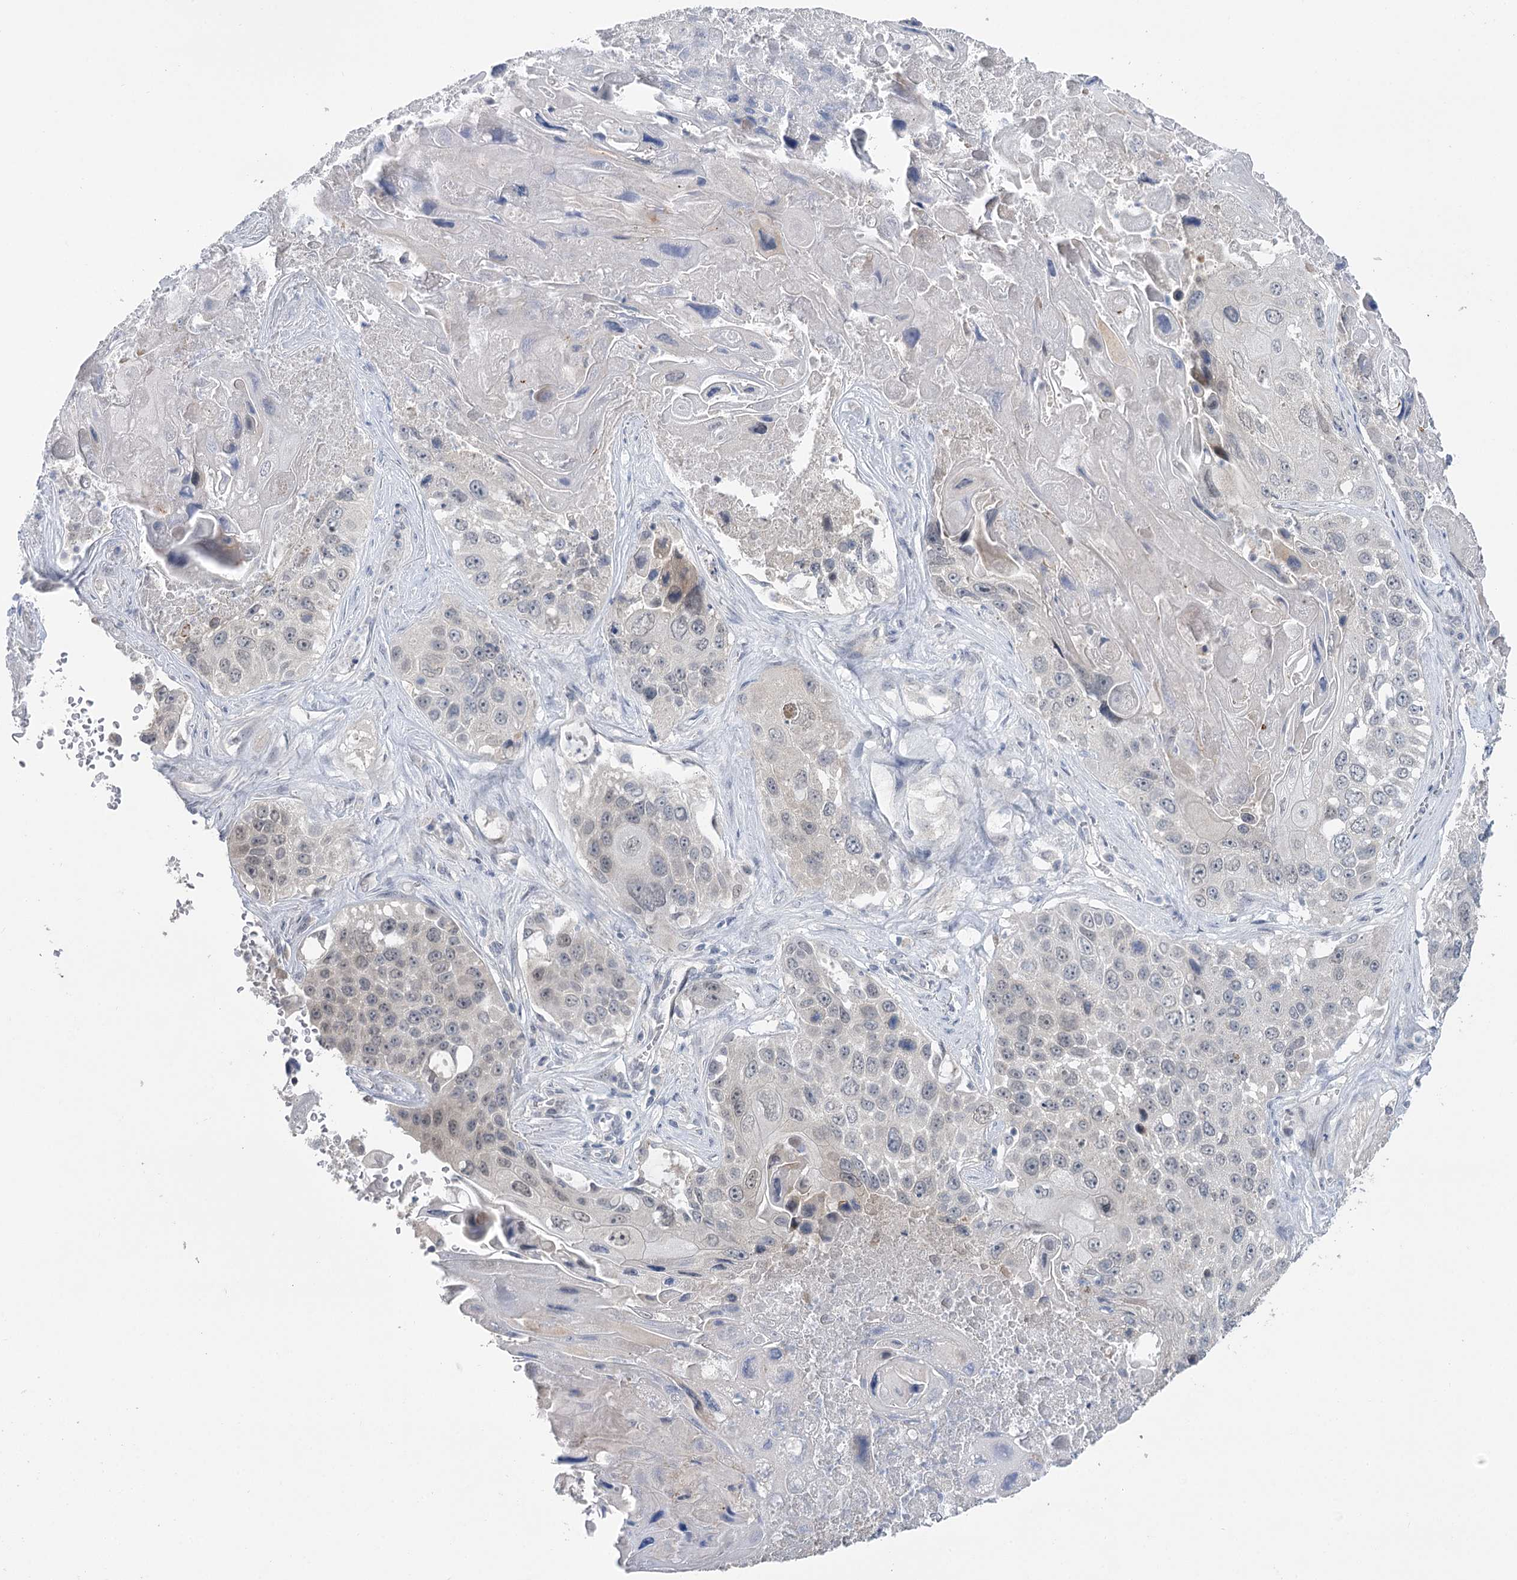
{"staining": {"intensity": "negative", "quantity": "none", "location": "none"}, "tissue": "lung cancer", "cell_type": "Tumor cells", "image_type": "cancer", "snomed": [{"axis": "morphology", "description": "Squamous cell carcinoma, NOS"}, {"axis": "topography", "description": "Lung"}], "caption": "Tumor cells show no significant expression in lung squamous cell carcinoma. (Brightfield microscopy of DAB (3,3'-diaminobenzidine) immunohistochemistry at high magnification).", "gene": "PHYHIPL", "patient": {"sex": "male", "age": 61}}